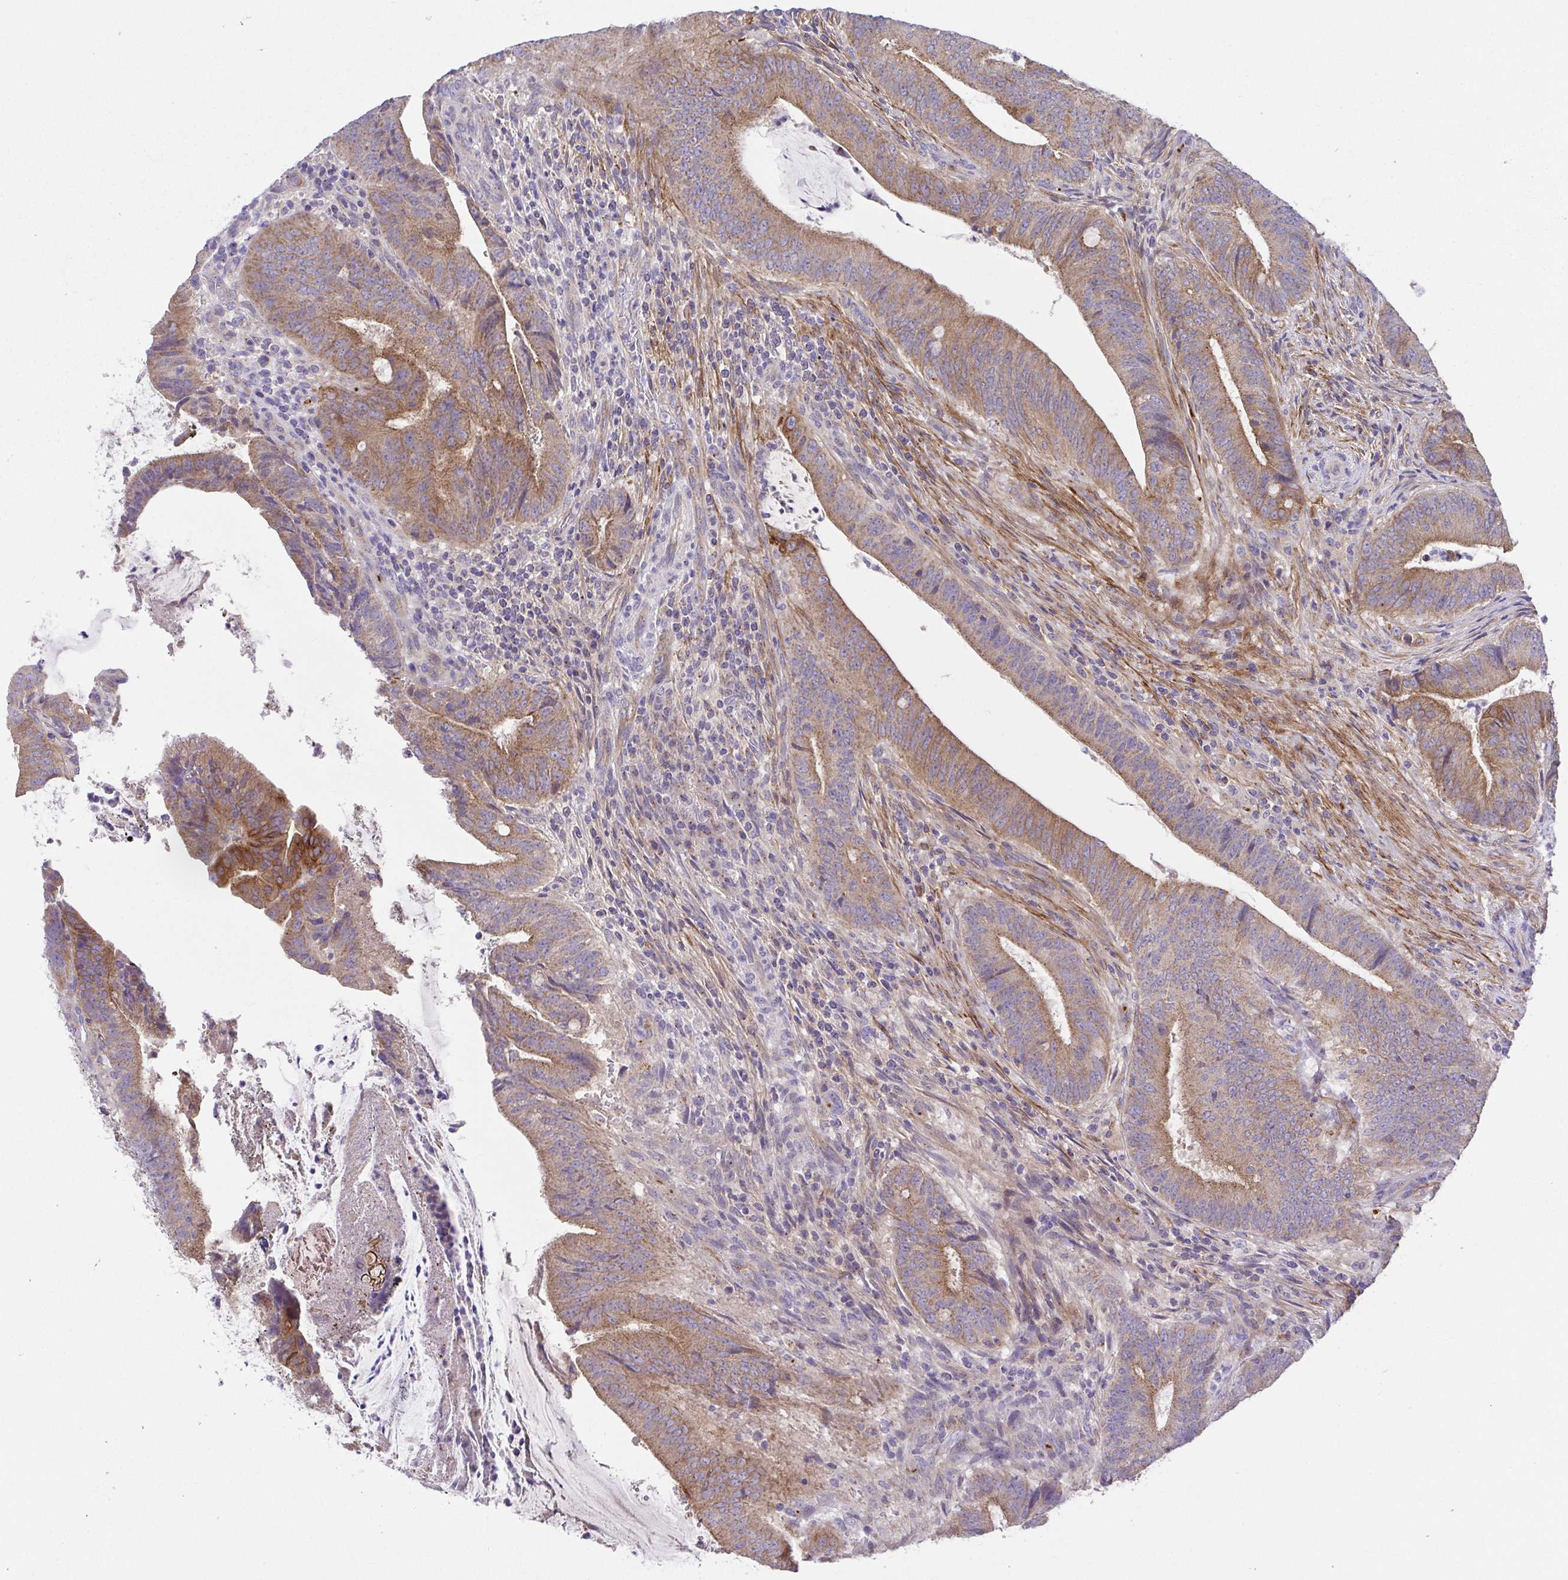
{"staining": {"intensity": "moderate", "quantity": ">75%", "location": "cytoplasmic/membranous"}, "tissue": "colorectal cancer", "cell_type": "Tumor cells", "image_type": "cancer", "snomed": [{"axis": "morphology", "description": "Adenocarcinoma, NOS"}, {"axis": "topography", "description": "Colon"}], "caption": "DAB (3,3'-diaminobenzidine) immunohistochemical staining of adenocarcinoma (colorectal) reveals moderate cytoplasmic/membranous protein expression in about >75% of tumor cells.", "gene": "SLC13A1", "patient": {"sex": "female", "age": 43}}